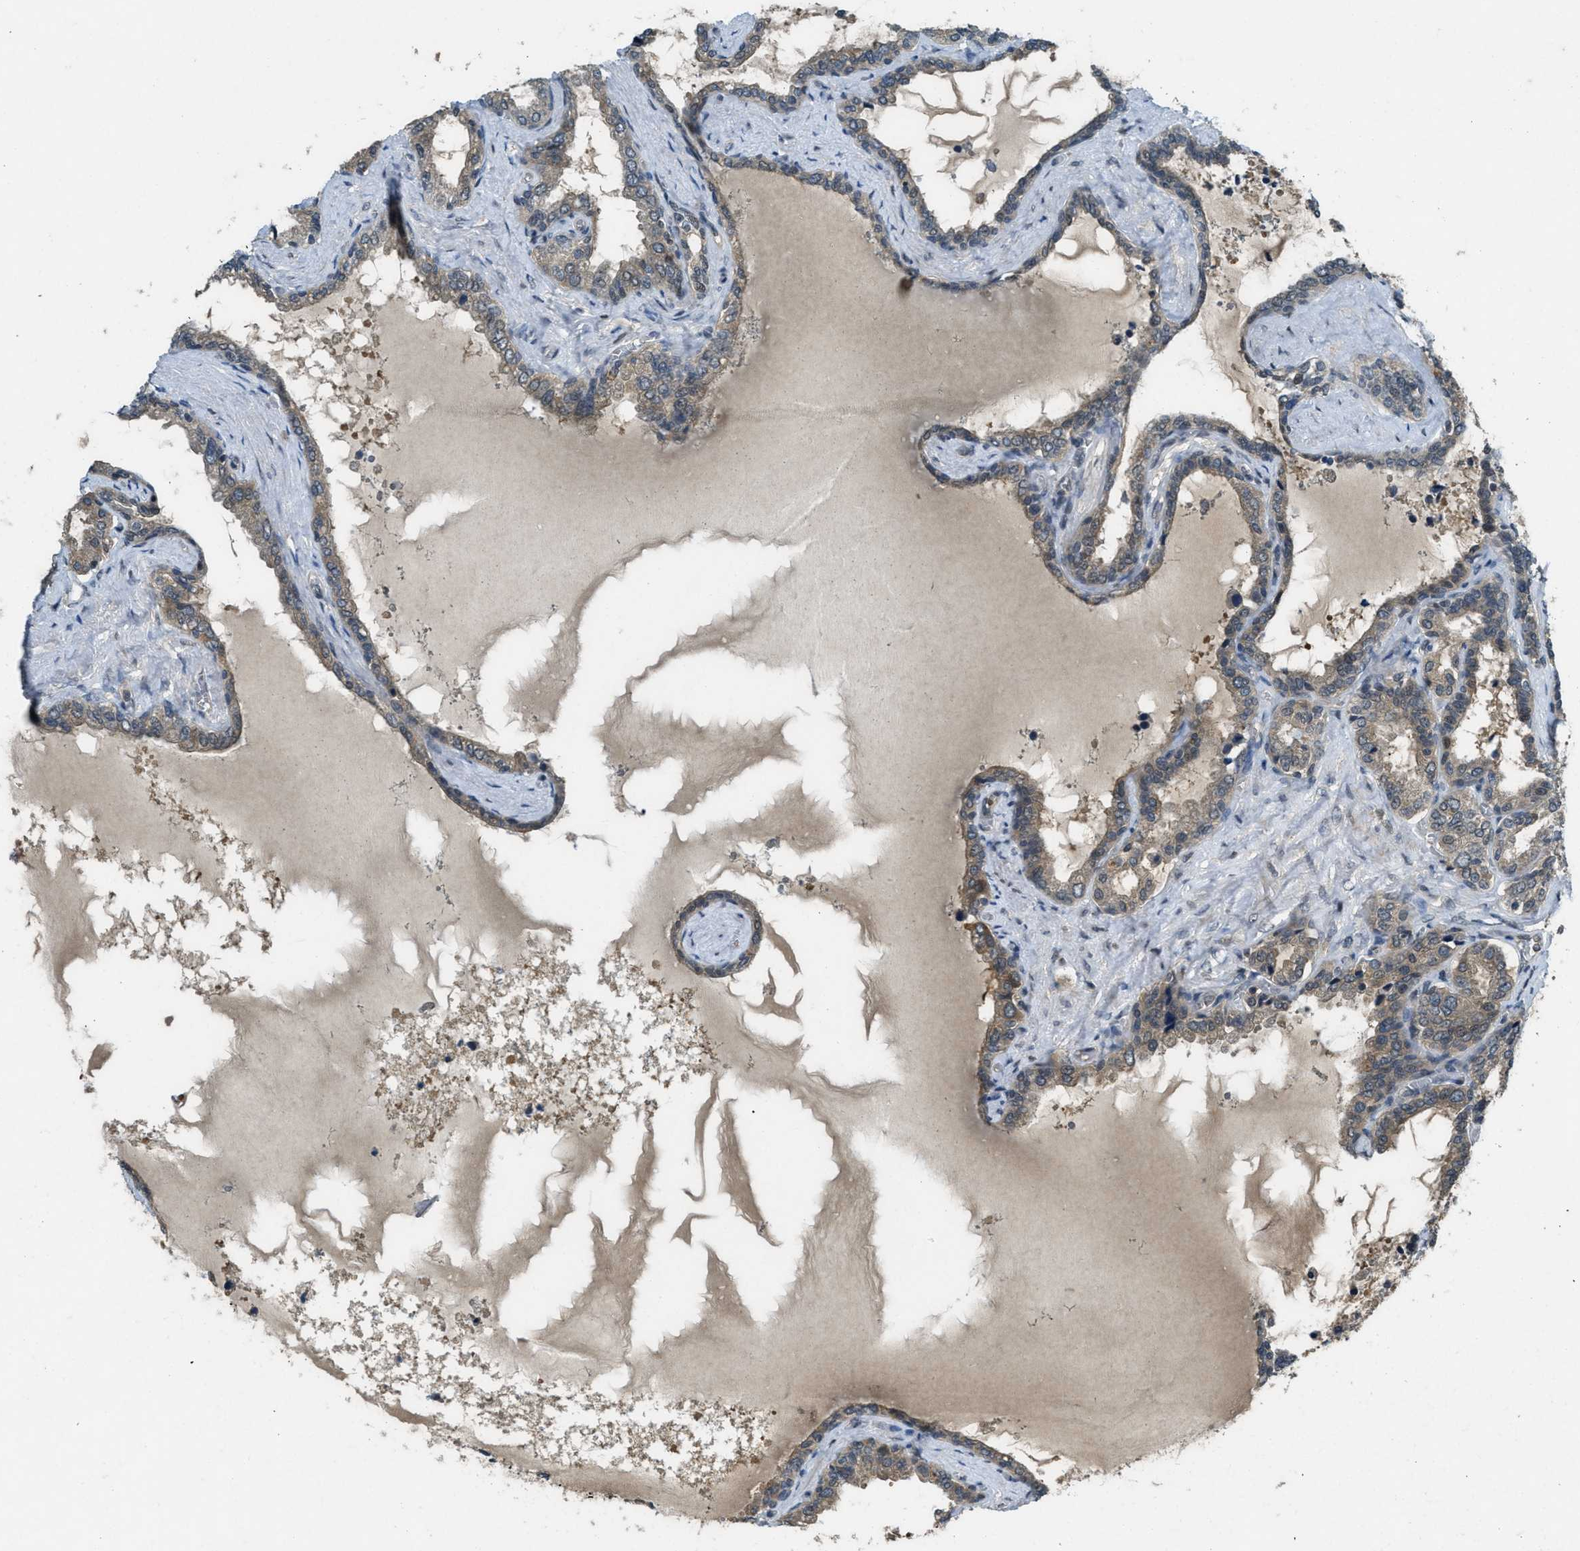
{"staining": {"intensity": "moderate", "quantity": ">75%", "location": "cytoplasmic/membranous"}, "tissue": "seminal vesicle", "cell_type": "Glandular cells", "image_type": "normal", "snomed": [{"axis": "morphology", "description": "Normal tissue, NOS"}, {"axis": "topography", "description": "Seminal veicle"}], "caption": "Unremarkable seminal vesicle reveals moderate cytoplasmic/membranous staining in about >75% of glandular cells, visualized by immunohistochemistry.", "gene": "DUSP6", "patient": {"sex": "male", "age": 46}}